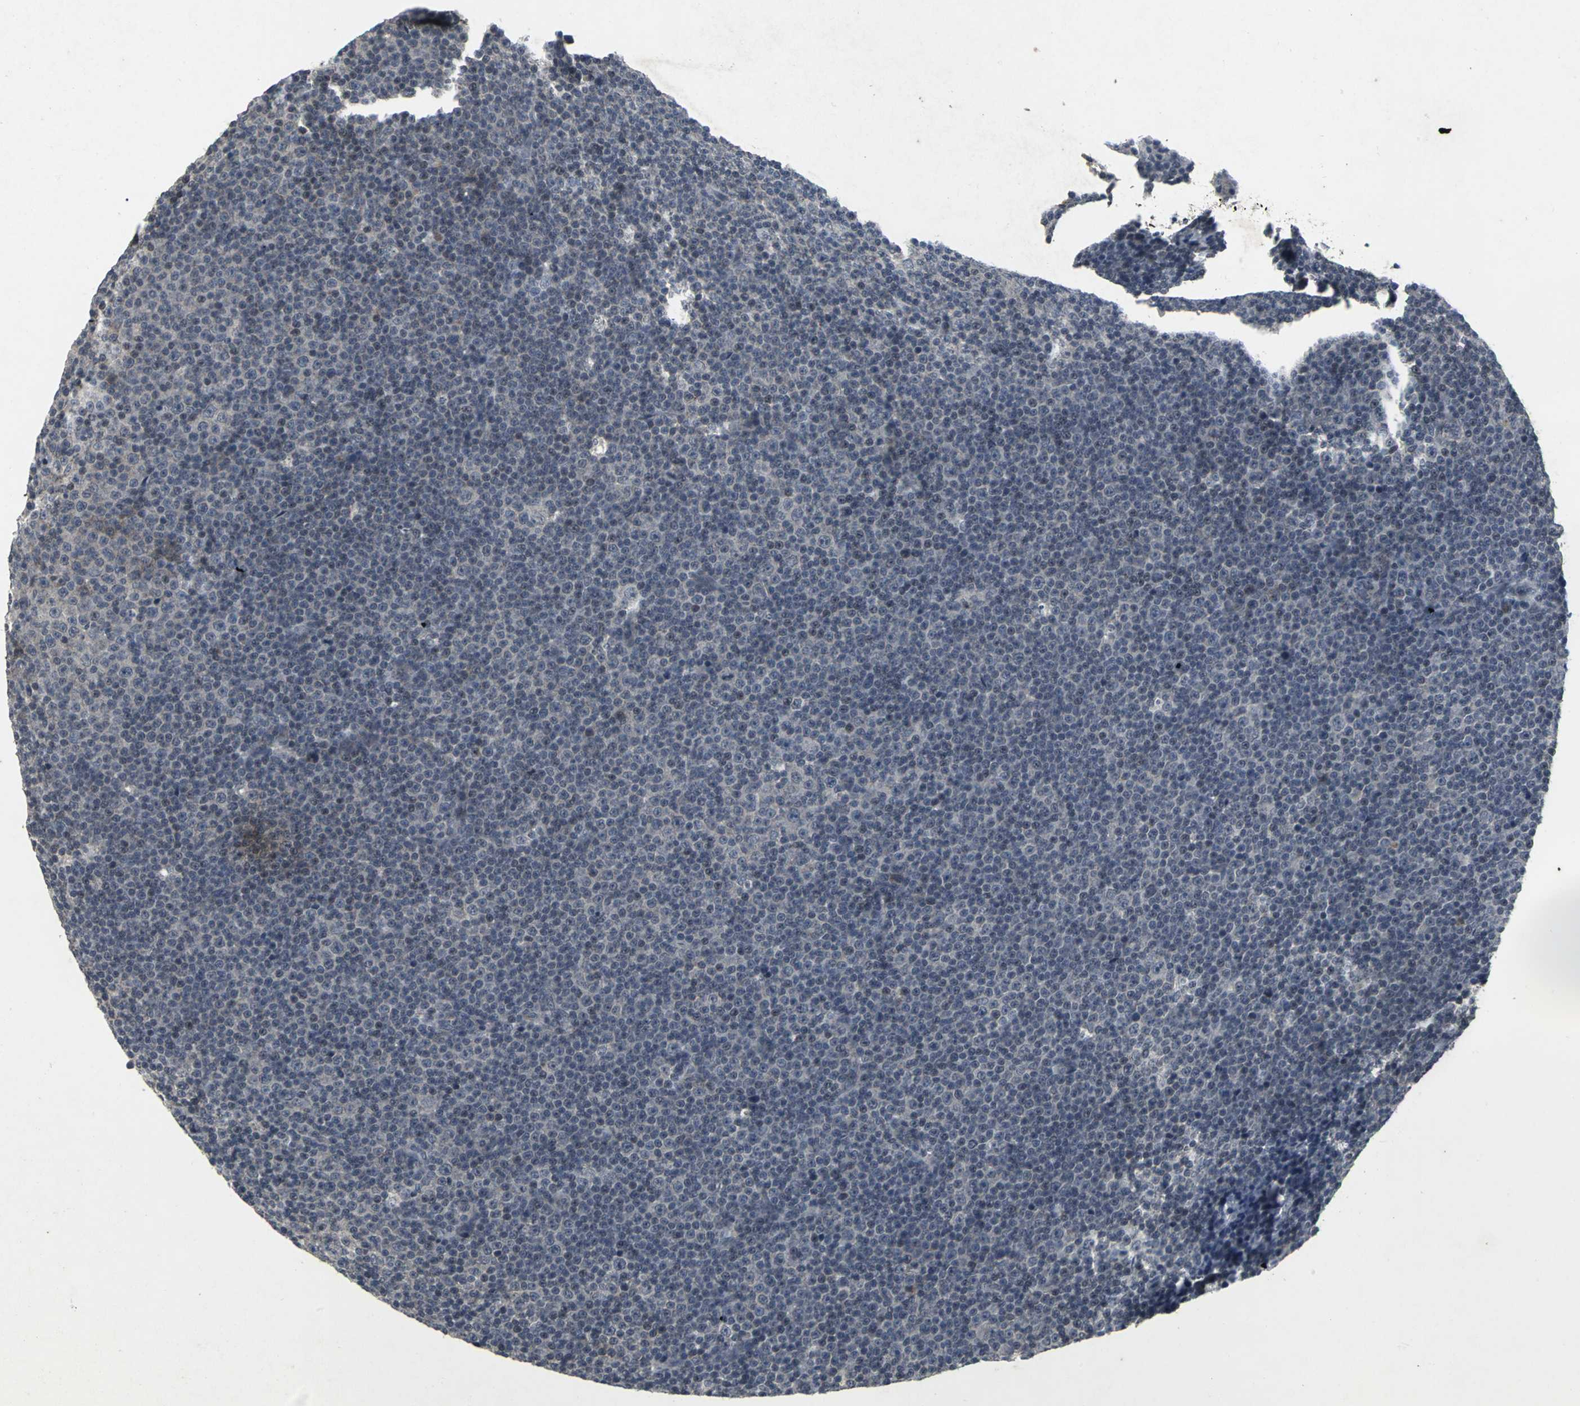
{"staining": {"intensity": "negative", "quantity": "none", "location": "none"}, "tissue": "lymphoma", "cell_type": "Tumor cells", "image_type": "cancer", "snomed": [{"axis": "morphology", "description": "Malignant lymphoma, non-Hodgkin's type, Low grade"}, {"axis": "topography", "description": "Lymph node"}], "caption": "The IHC histopathology image has no significant positivity in tumor cells of malignant lymphoma, non-Hodgkin's type (low-grade) tissue.", "gene": "BMP4", "patient": {"sex": "female", "age": 67}}